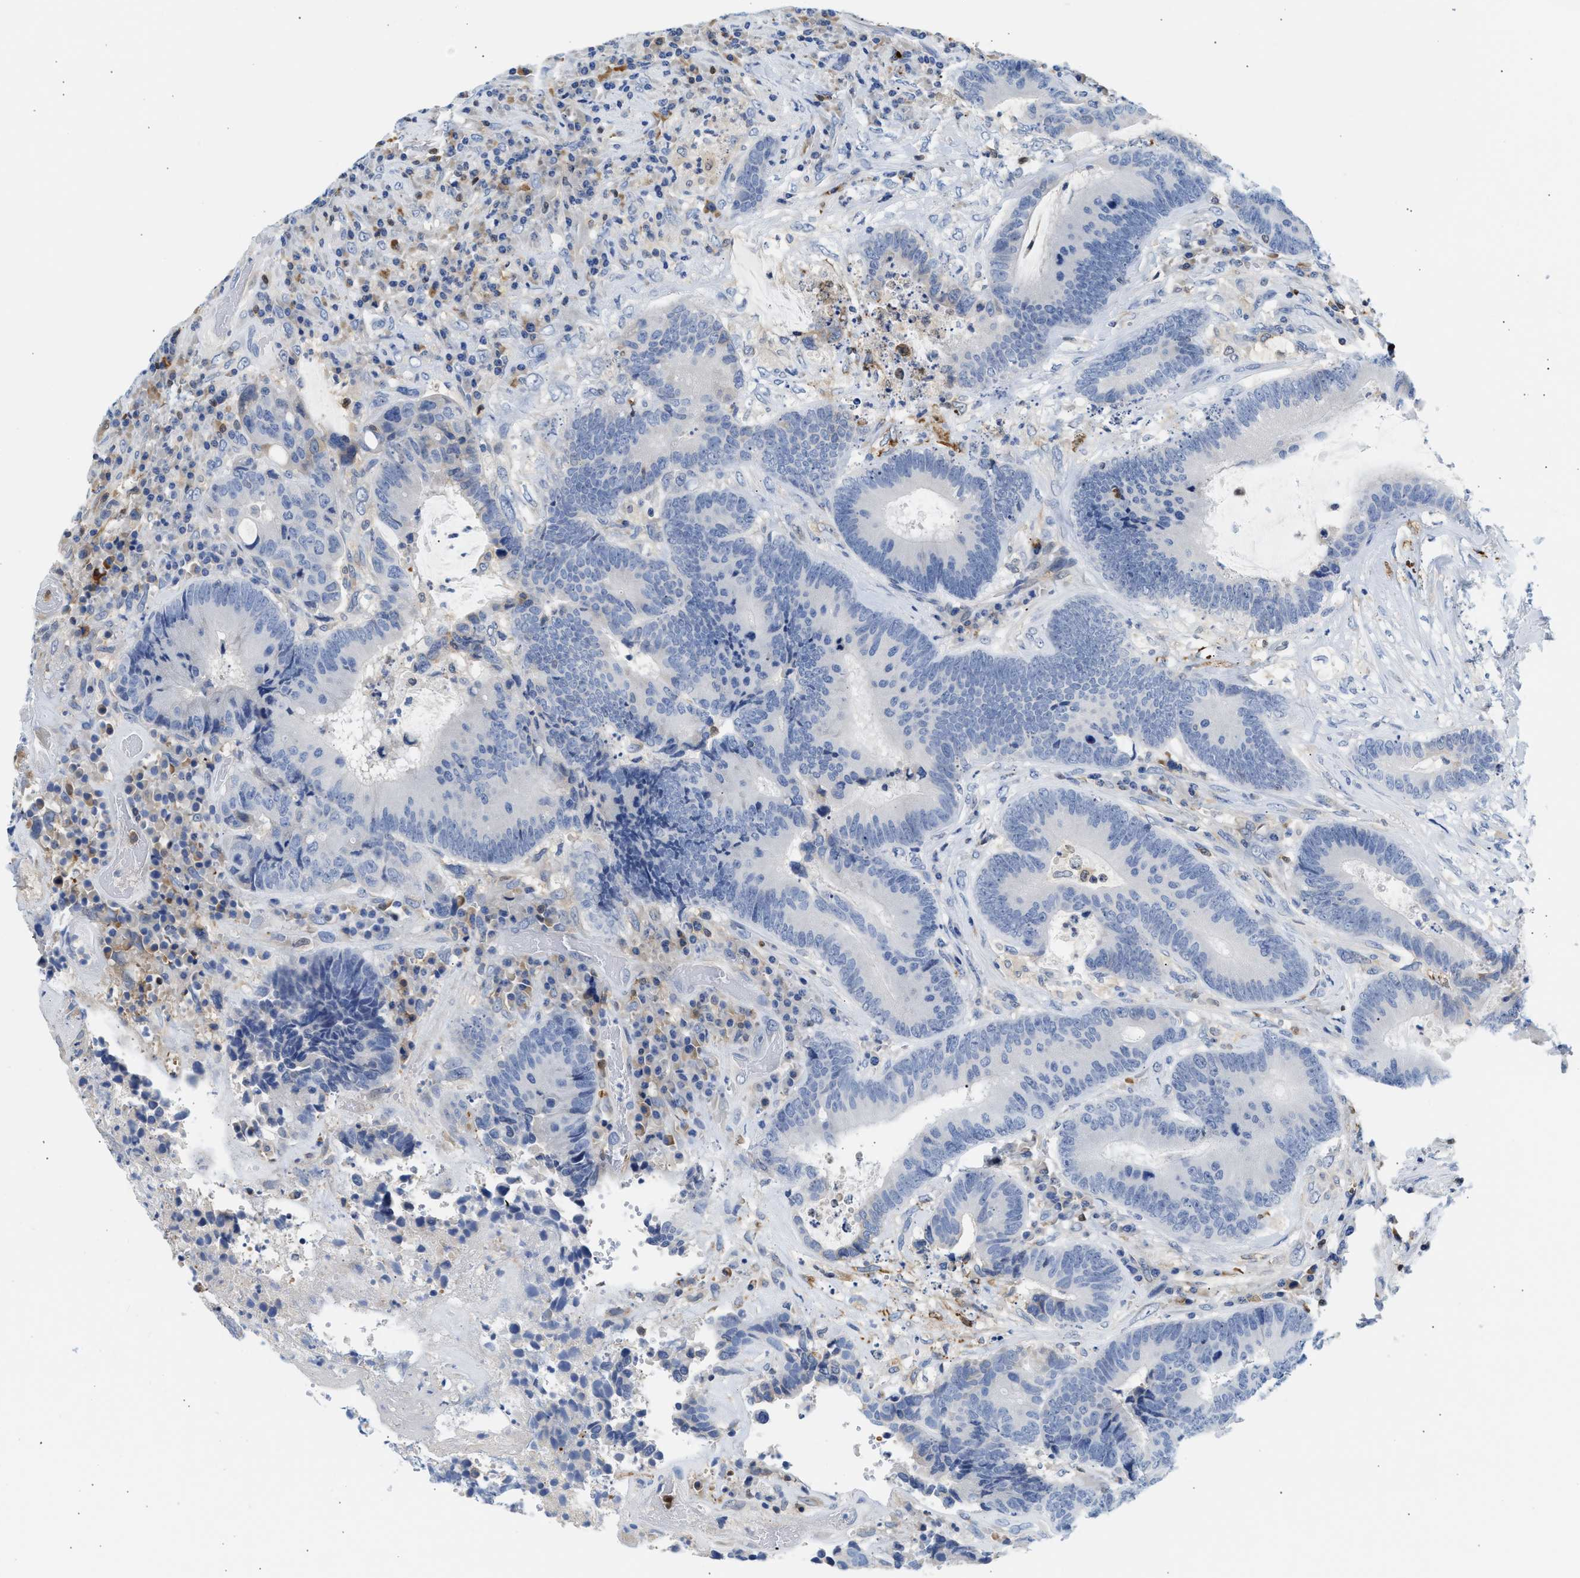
{"staining": {"intensity": "negative", "quantity": "none", "location": "none"}, "tissue": "colorectal cancer", "cell_type": "Tumor cells", "image_type": "cancer", "snomed": [{"axis": "morphology", "description": "Adenocarcinoma, NOS"}, {"axis": "topography", "description": "Rectum"}], "caption": "Micrograph shows no significant protein positivity in tumor cells of adenocarcinoma (colorectal). (DAB (3,3'-diaminobenzidine) IHC visualized using brightfield microscopy, high magnification).", "gene": "SLIT2", "patient": {"sex": "female", "age": 89}}